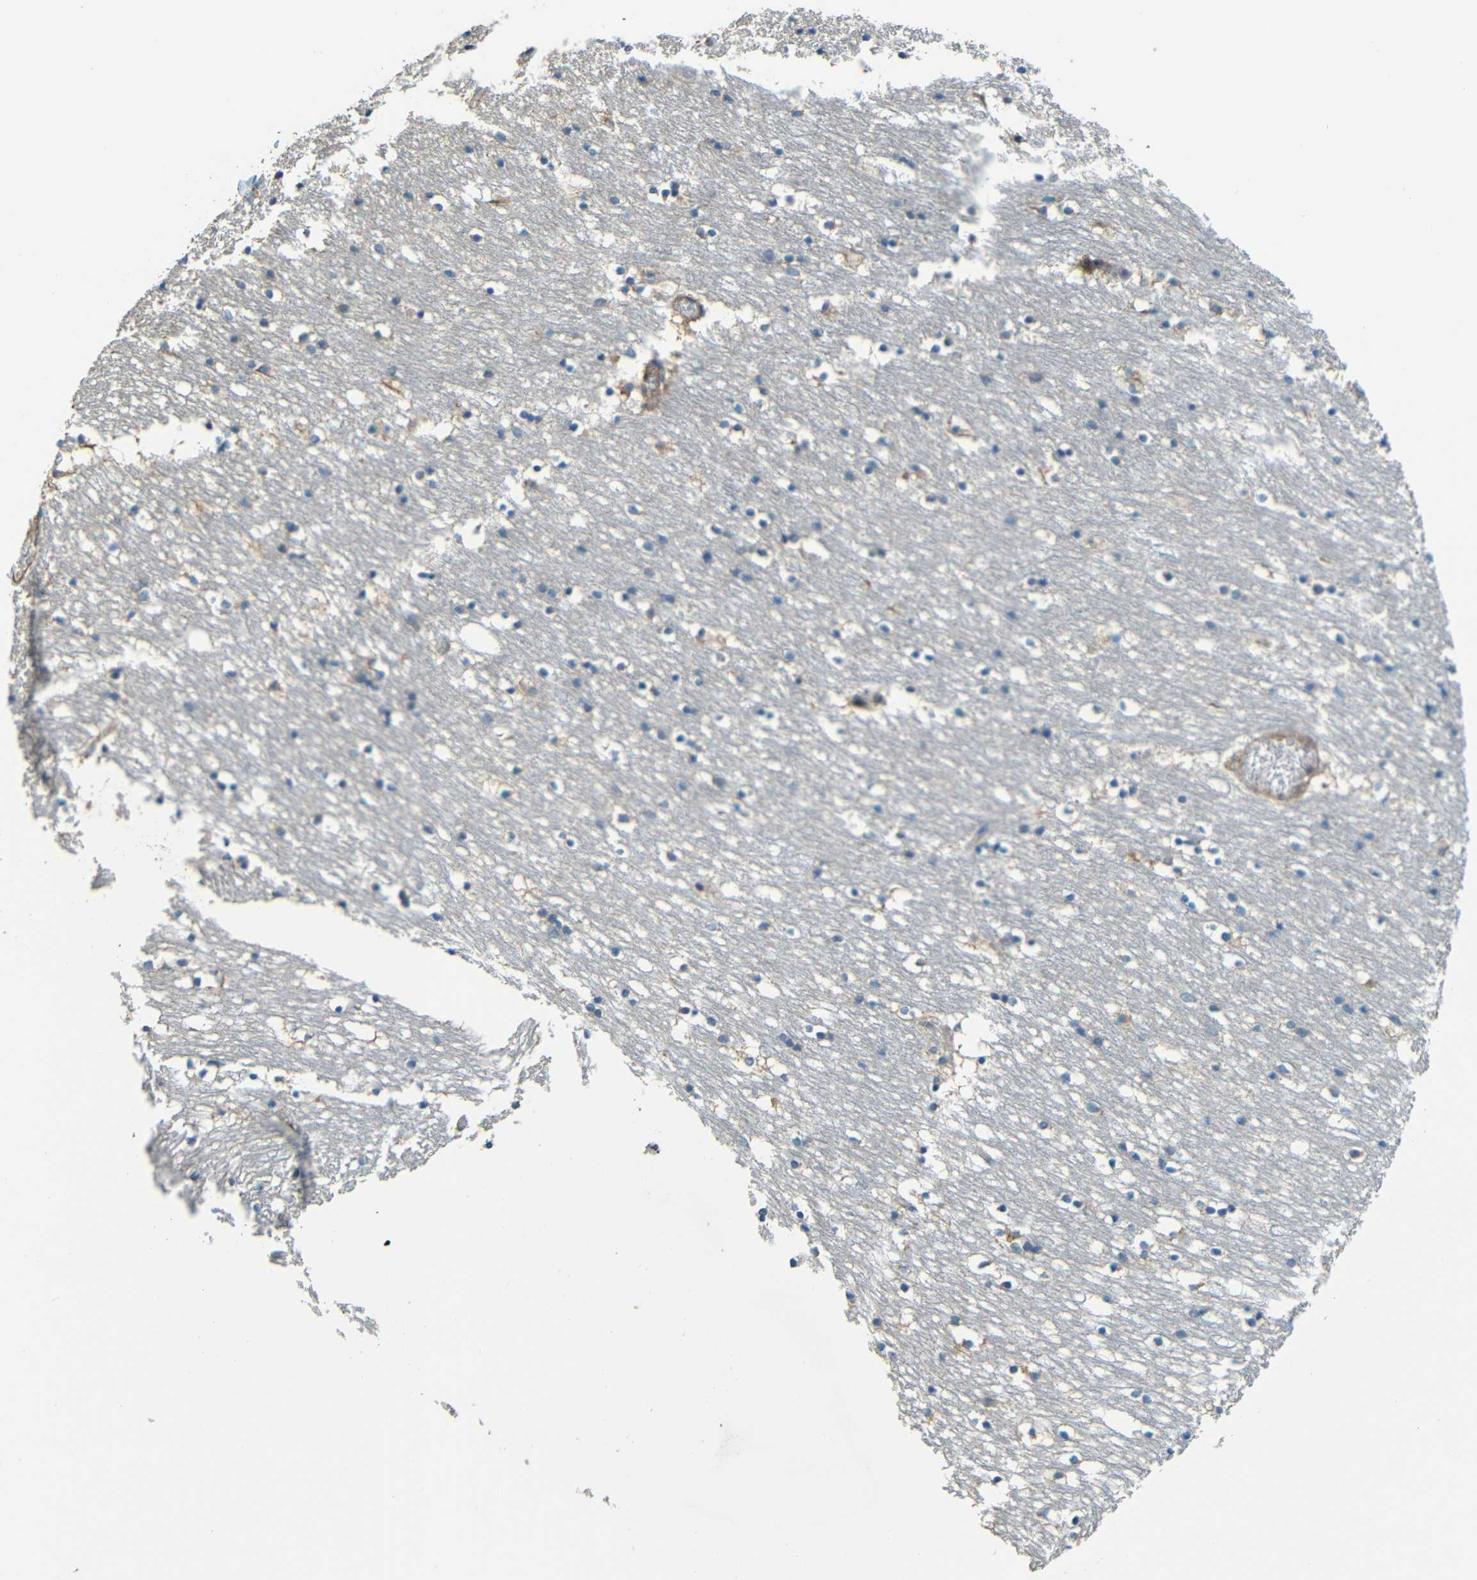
{"staining": {"intensity": "weak", "quantity": "25%-75%", "location": "cytoplasmic/membranous"}, "tissue": "caudate", "cell_type": "Glial cells", "image_type": "normal", "snomed": [{"axis": "morphology", "description": "Normal tissue, NOS"}, {"axis": "topography", "description": "Lateral ventricle wall"}], "caption": "This is a micrograph of IHC staining of unremarkable caudate, which shows weak expression in the cytoplasmic/membranous of glial cells.", "gene": "FNDC3A", "patient": {"sex": "male", "age": 45}}